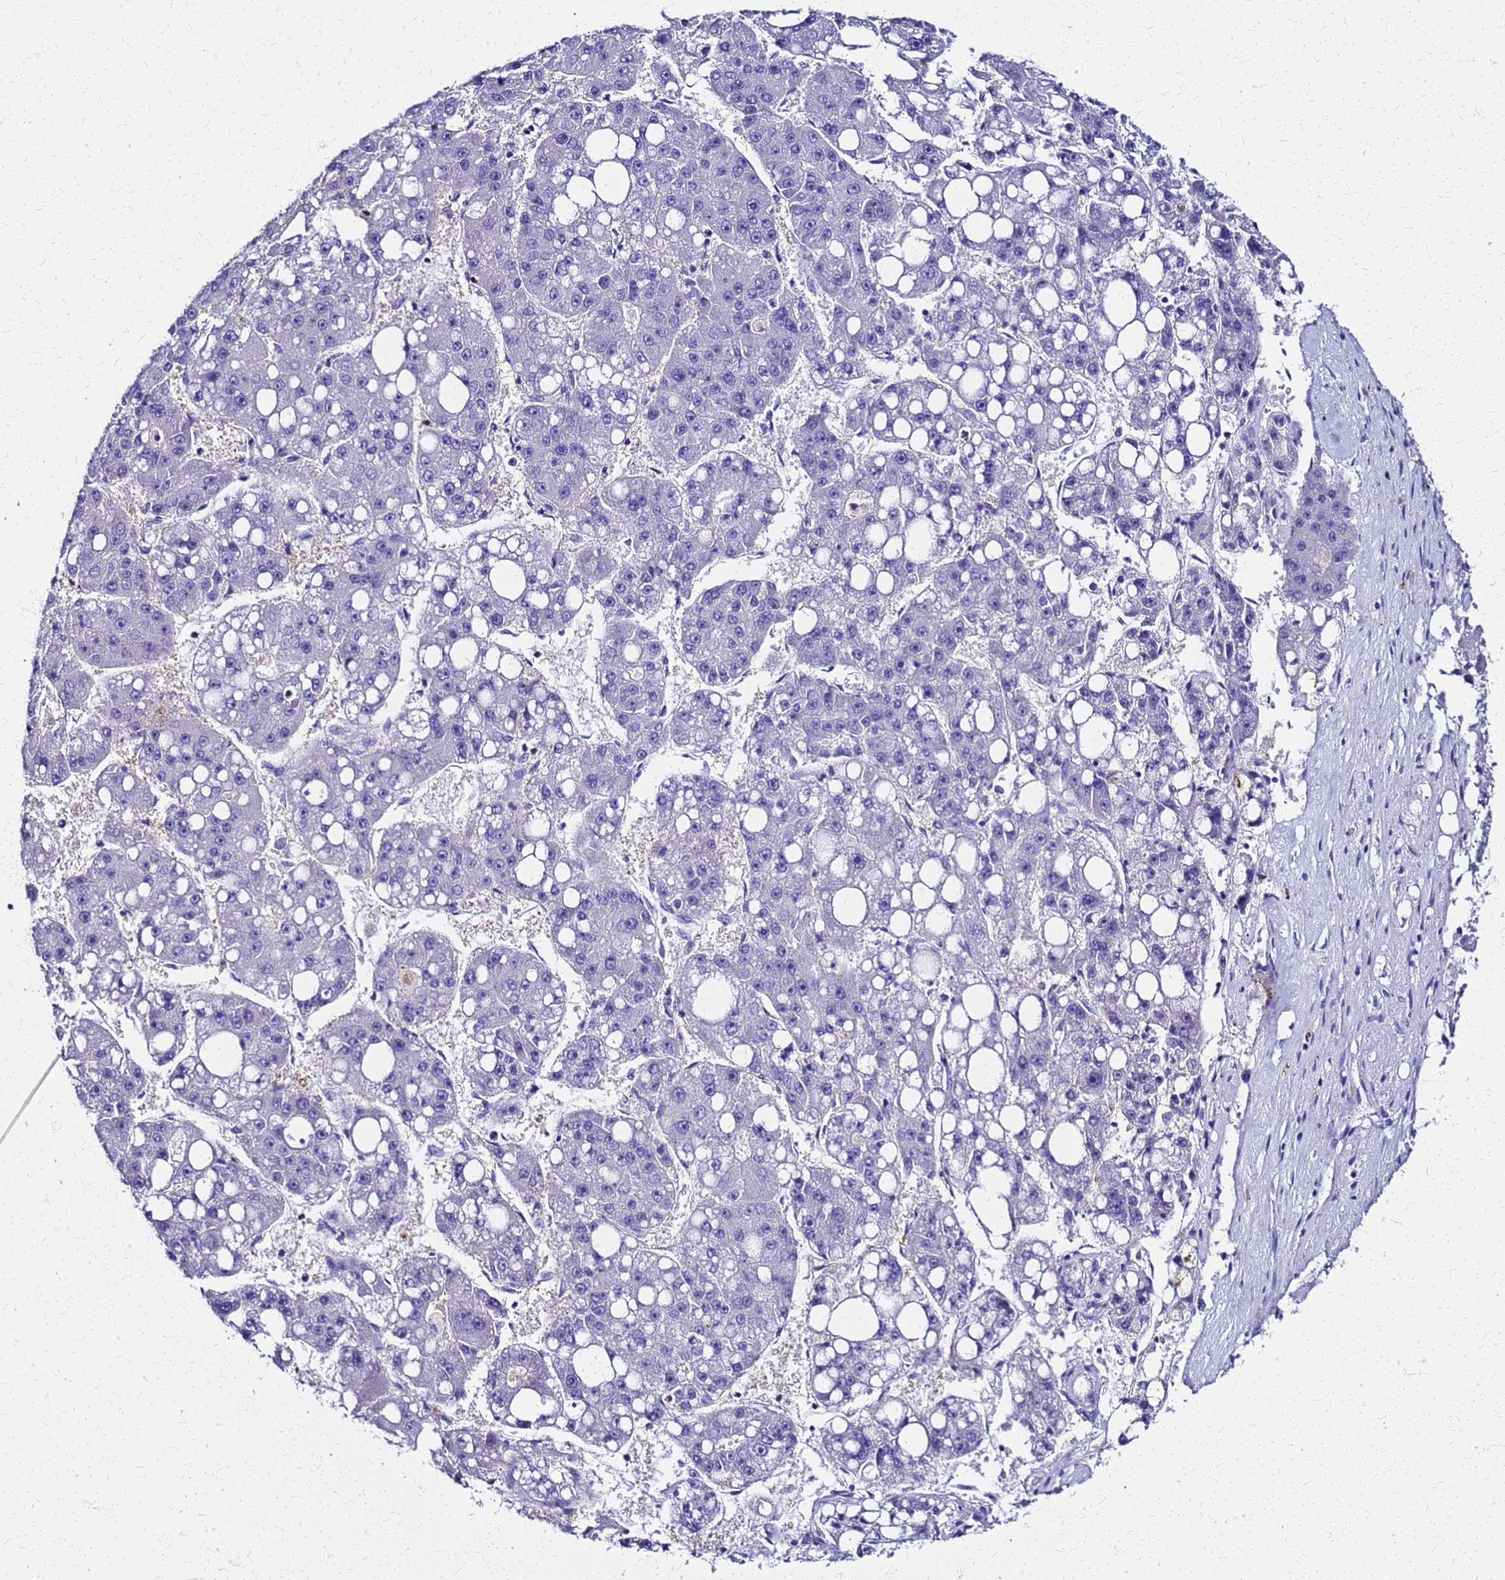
{"staining": {"intensity": "negative", "quantity": "none", "location": "none"}, "tissue": "liver cancer", "cell_type": "Tumor cells", "image_type": "cancer", "snomed": [{"axis": "morphology", "description": "Carcinoma, Hepatocellular, NOS"}, {"axis": "topography", "description": "Liver"}], "caption": "Protein analysis of liver cancer (hepatocellular carcinoma) shows no significant positivity in tumor cells.", "gene": "SMIM21", "patient": {"sex": "female", "age": 61}}